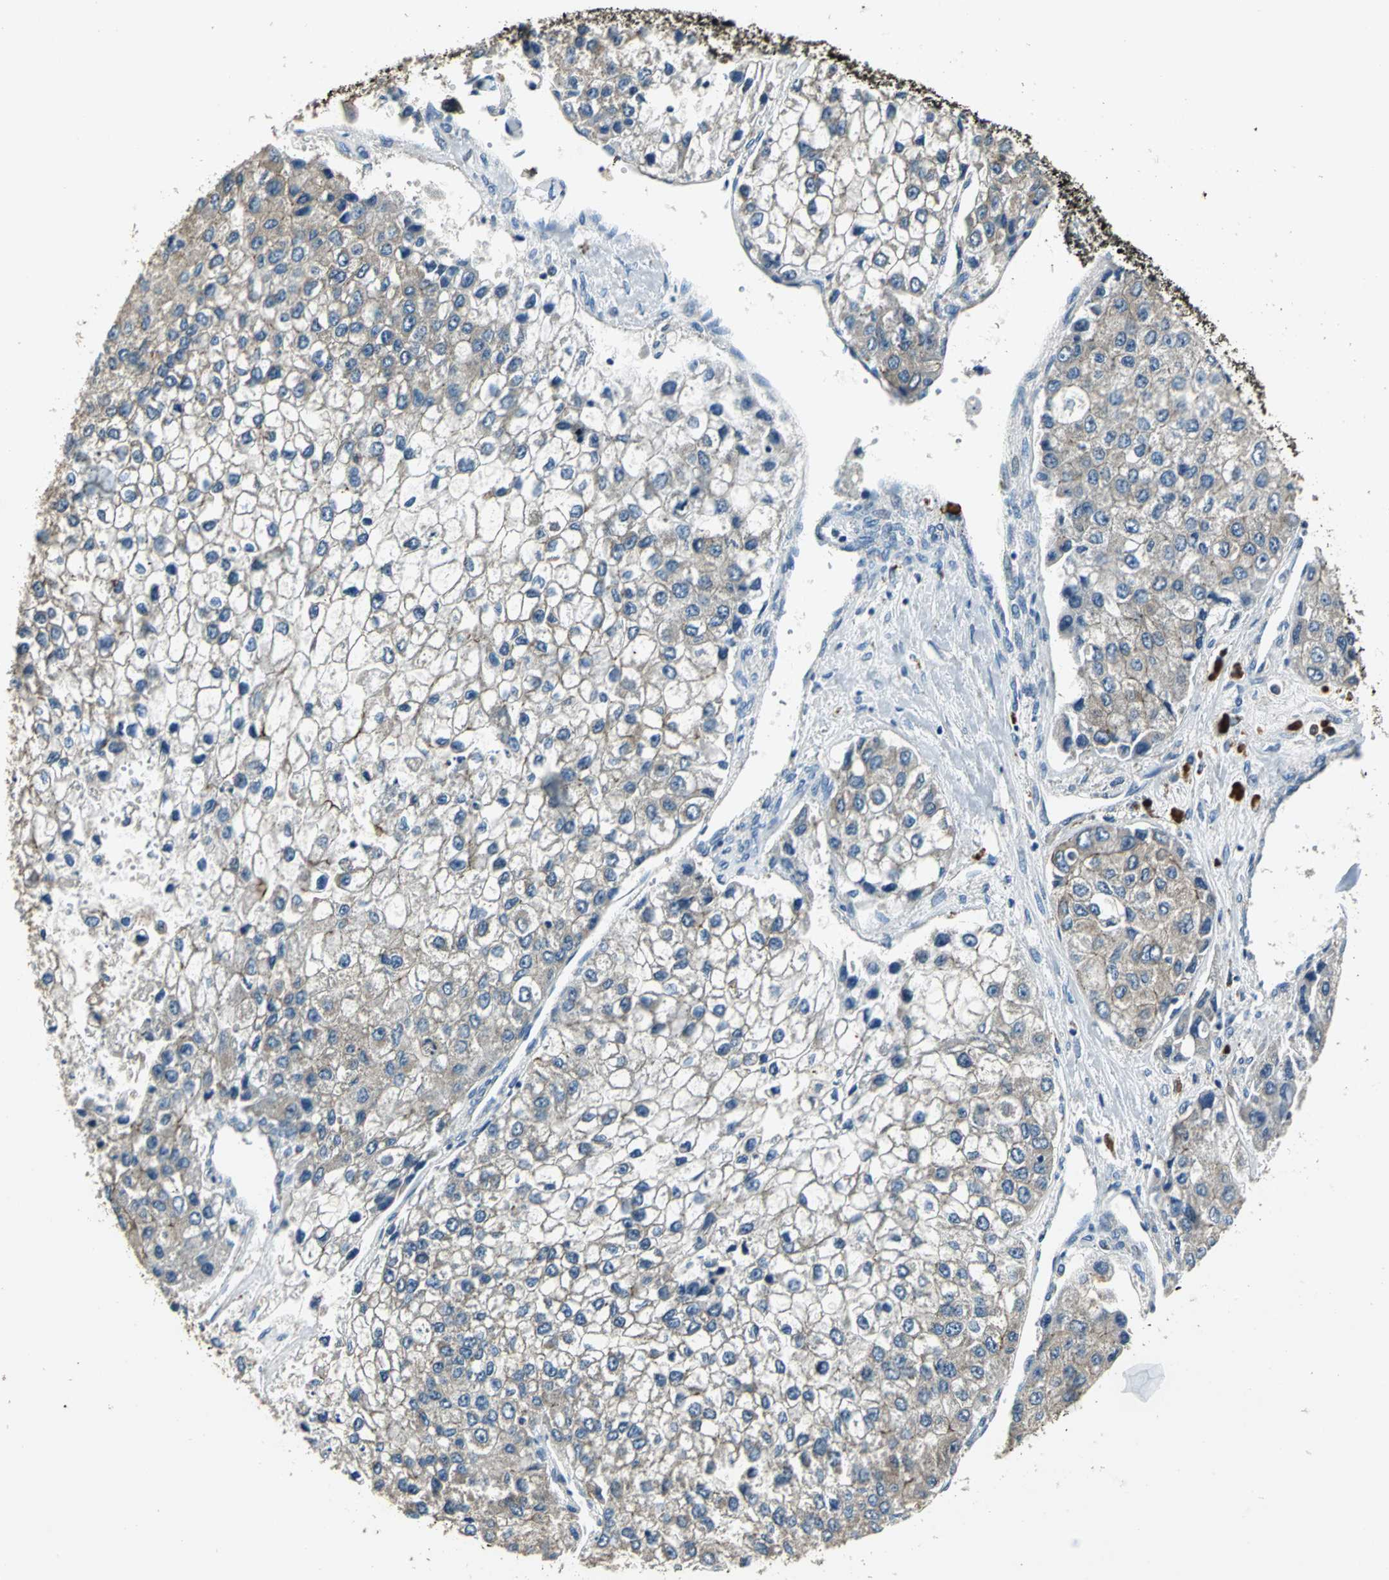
{"staining": {"intensity": "weak", "quantity": ">75%", "location": "cytoplasmic/membranous"}, "tissue": "liver cancer", "cell_type": "Tumor cells", "image_type": "cancer", "snomed": [{"axis": "morphology", "description": "Carcinoma, Hepatocellular, NOS"}, {"axis": "topography", "description": "Liver"}], "caption": "A photomicrograph of human liver hepatocellular carcinoma stained for a protein shows weak cytoplasmic/membranous brown staining in tumor cells.", "gene": "OCLN", "patient": {"sex": "female", "age": 66}}